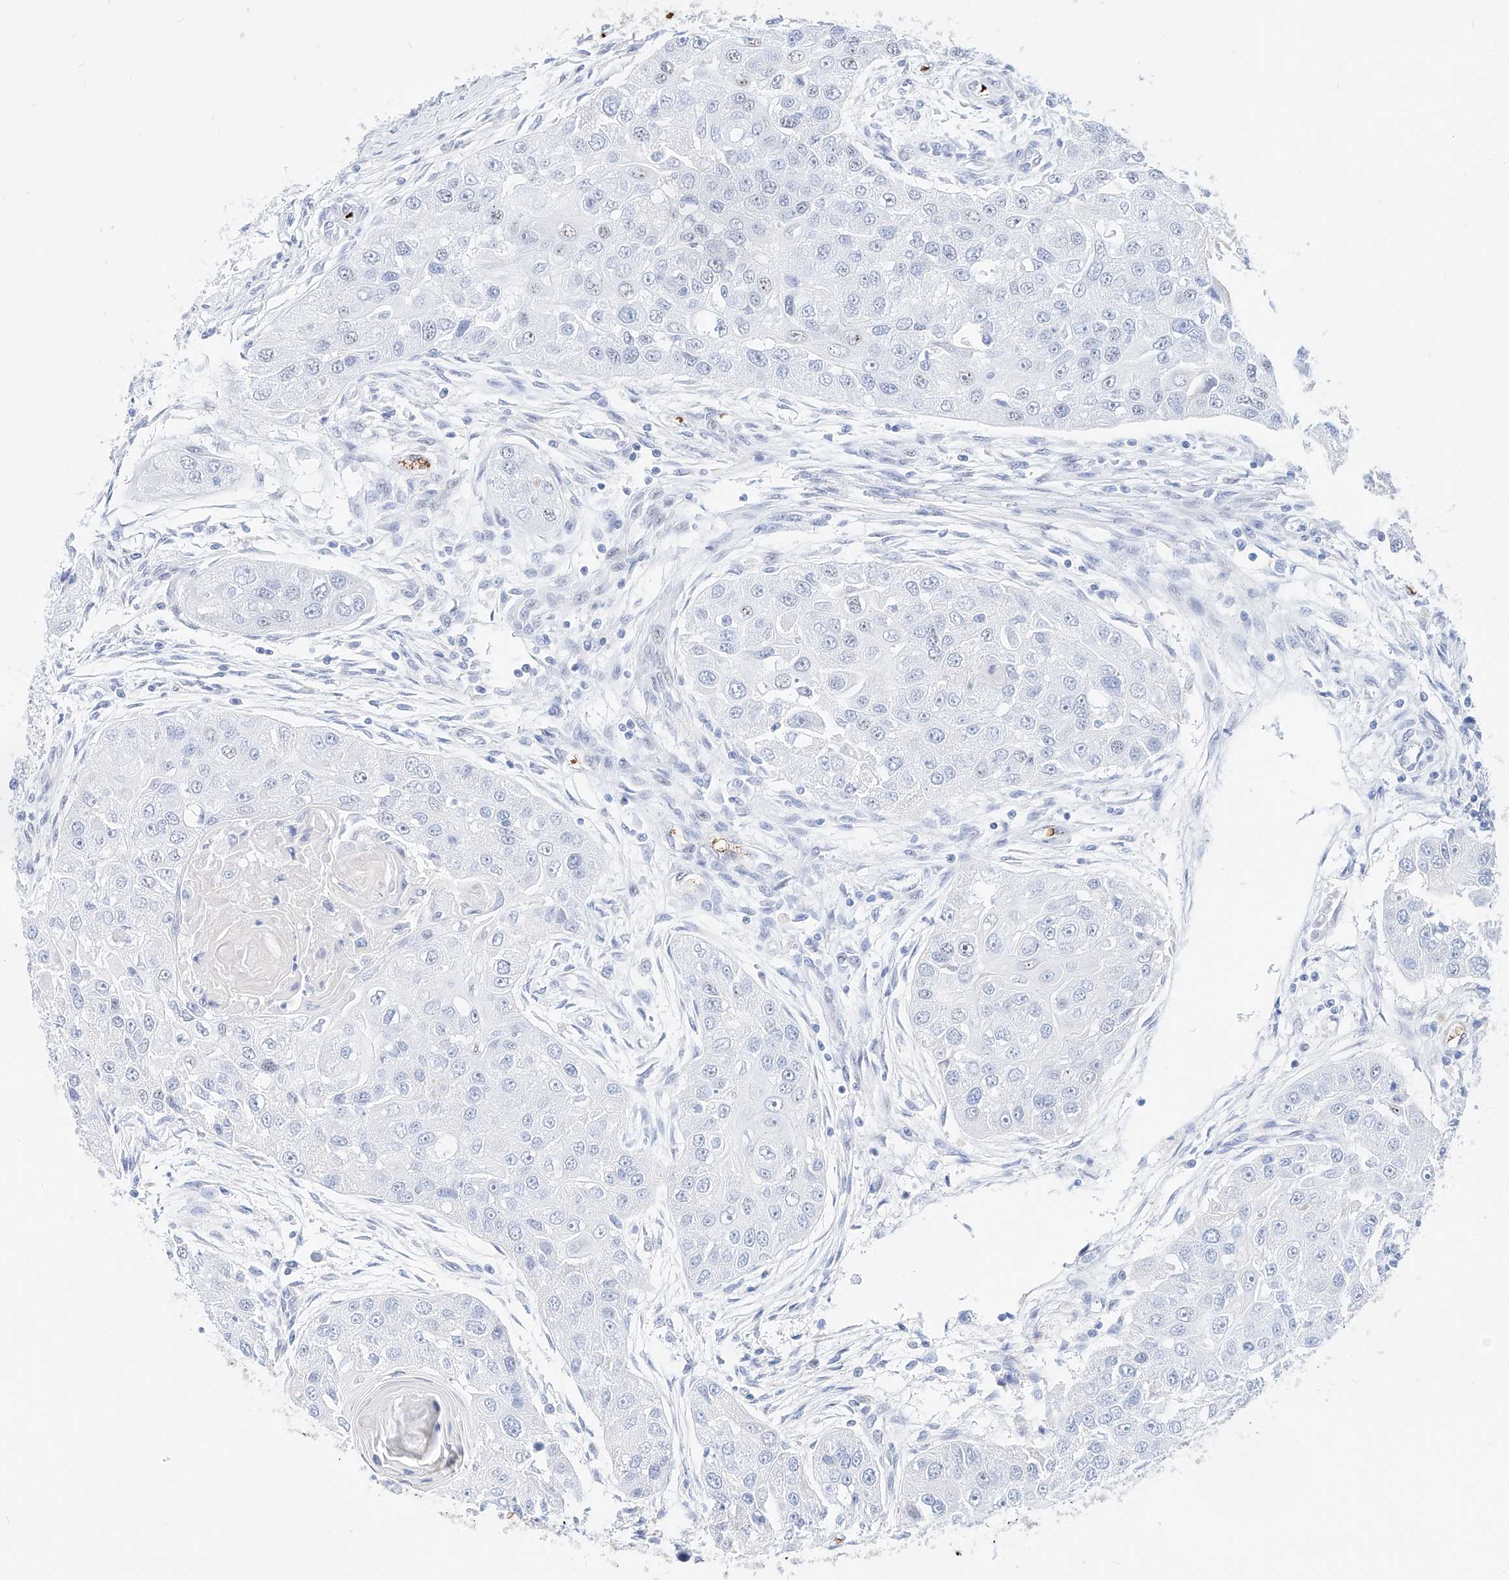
{"staining": {"intensity": "negative", "quantity": "none", "location": "none"}, "tissue": "head and neck cancer", "cell_type": "Tumor cells", "image_type": "cancer", "snomed": [{"axis": "morphology", "description": "Normal tissue, NOS"}, {"axis": "morphology", "description": "Squamous cell carcinoma, NOS"}, {"axis": "topography", "description": "Skeletal muscle"}, {"axis": "topography", "description": "Head-Neck"}], "caption": "The image displays no staining of tumor cells in squamous cell carcinoma (head and neck). (DAB immunohistochemistry visualized using brightfield microscopy, high magnification).", "gene": "ZFP42", "patient": {"sex": "male", "age": 51}}